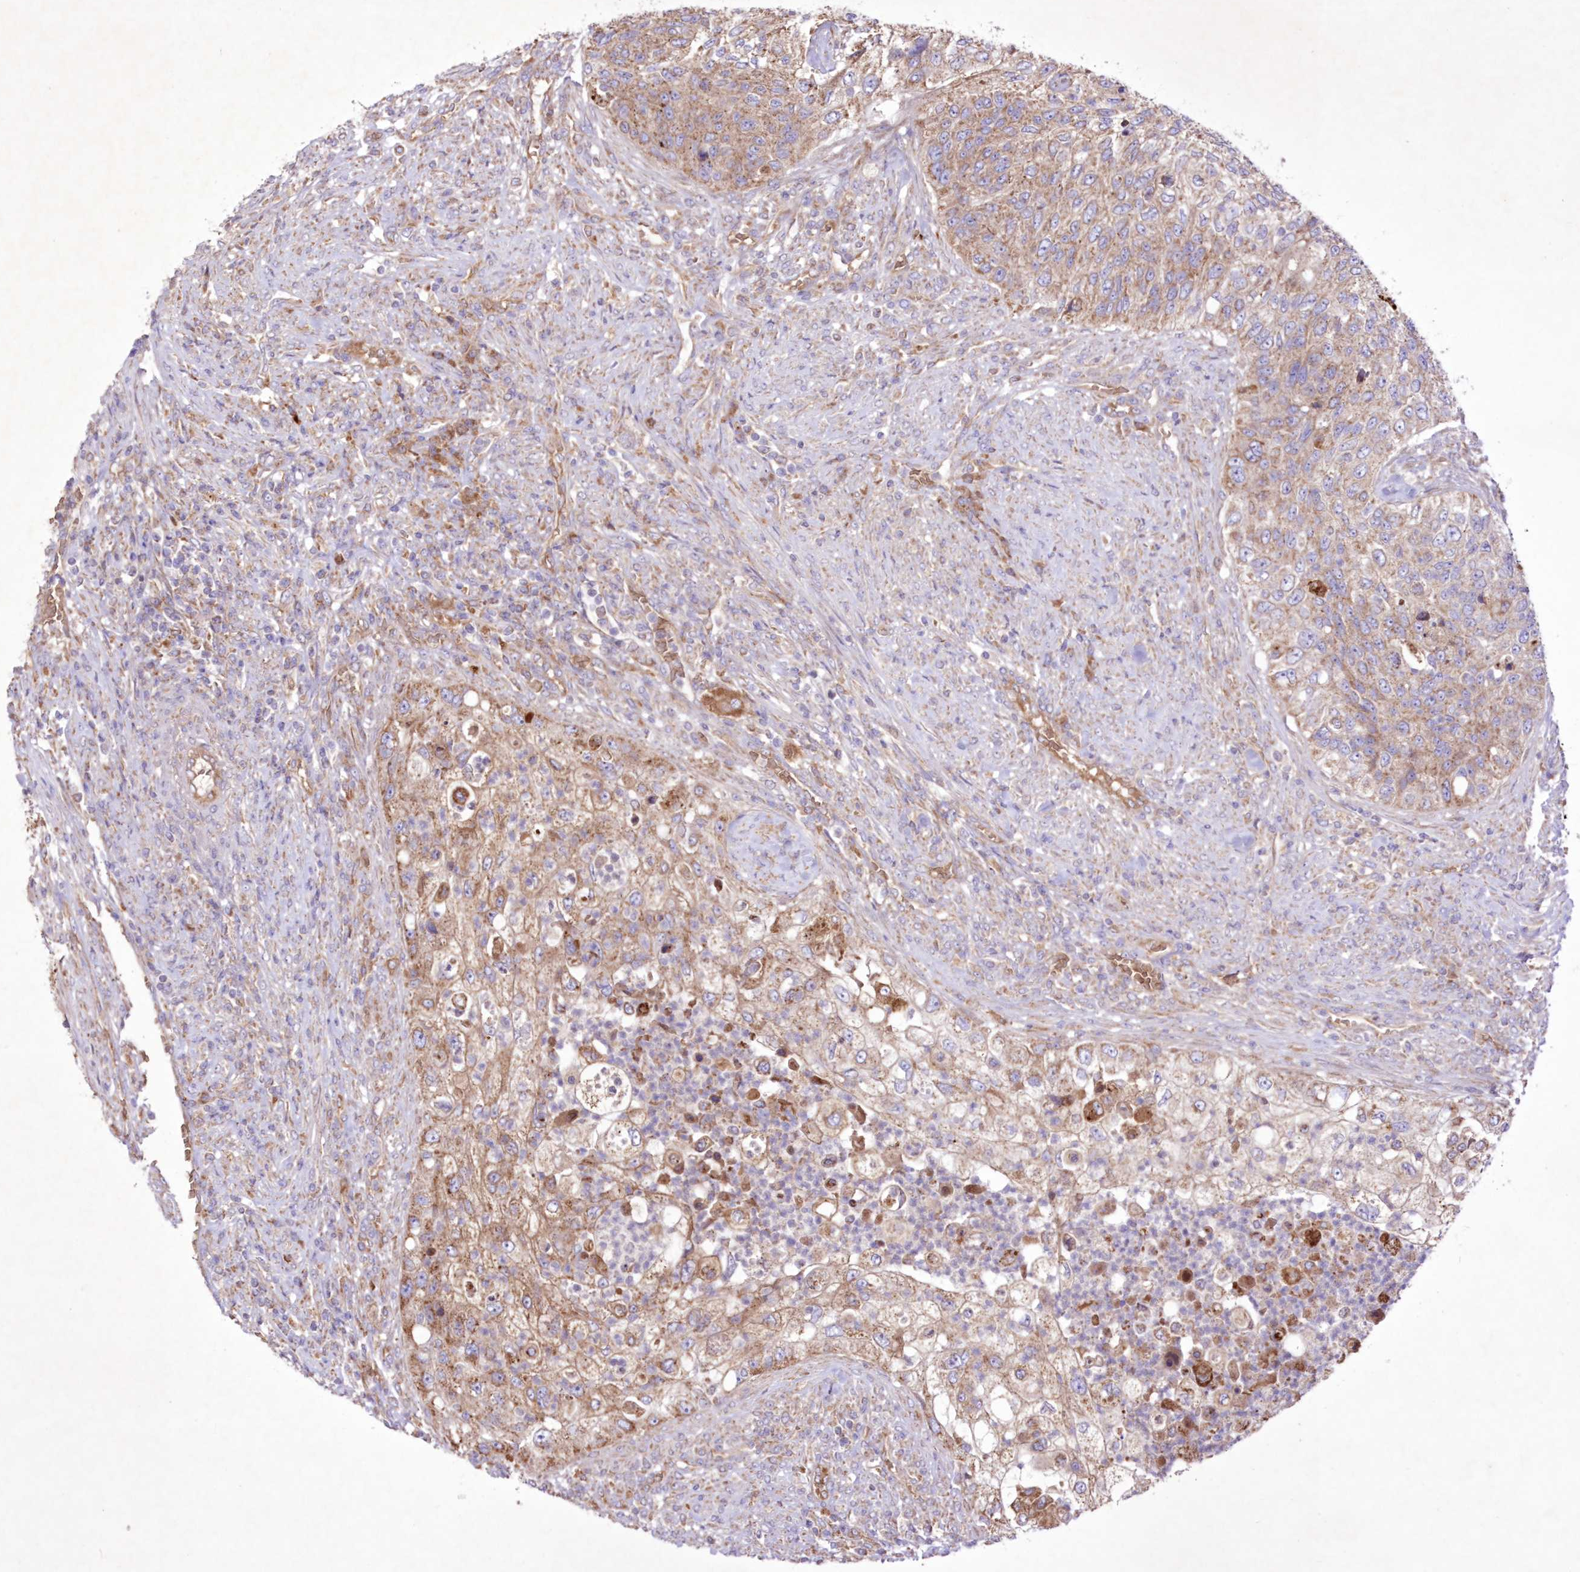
{"staining": {"intensity": "moderate", "quantity": ">75%", "location": "cytoplasmic/membranous"}, "tissue": "urothelial cancer", "cell_type": "Tumor cells", "image_type": "cancer", "snomed": [{"axis": "morphology", "description": "Urothelial carcinoma, High grade"}, {"axis": "topography", "description": "Urinary bladder"}], "caption": "Human urothelial carcinoma (high-grade) stained with a brown dye exhibits moderate cytoplasmic/membranous positive positivity in about >75% of tumor cells.", "gene": "FCHO2", "patient": {"sex": "female", "age": 60}}